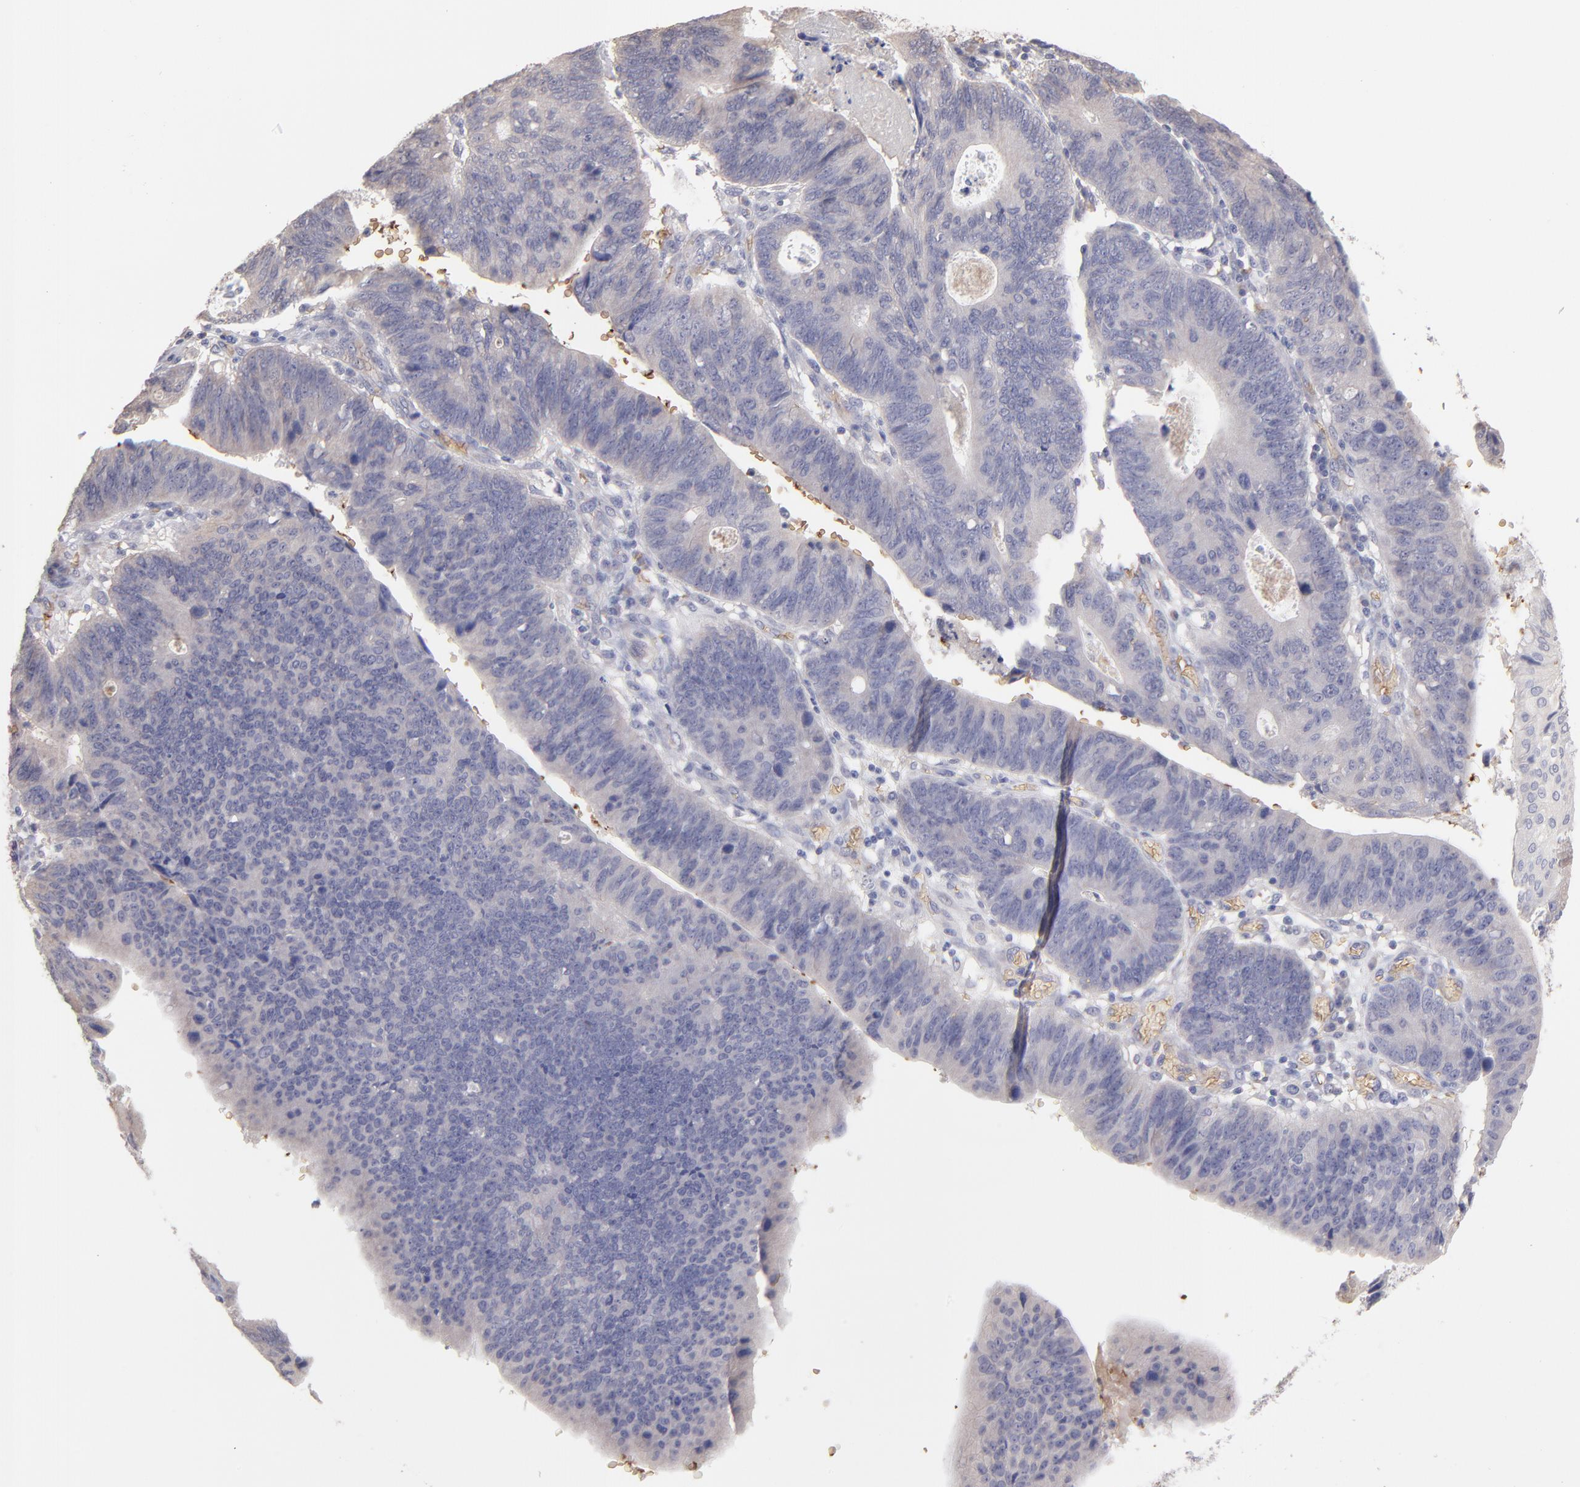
{"staining": {"intensity": "negative", "quantity": "none", "location": "none"}, "tissue": "stomach cancer", "cell_type": "Tumor cells", "image_type": "cancer", "snomed": [{"axis": "morphology", "description": "Adenocarcinoma, NOS"}, {"axis": "topography", "description": "Stomach"}], "caption": "Protein analysis of adenocarcinoma (stomach) displays no significant positivity in tumor cells.", "gene": "F13B", "patient": {"sex": "male", "age": 59}}